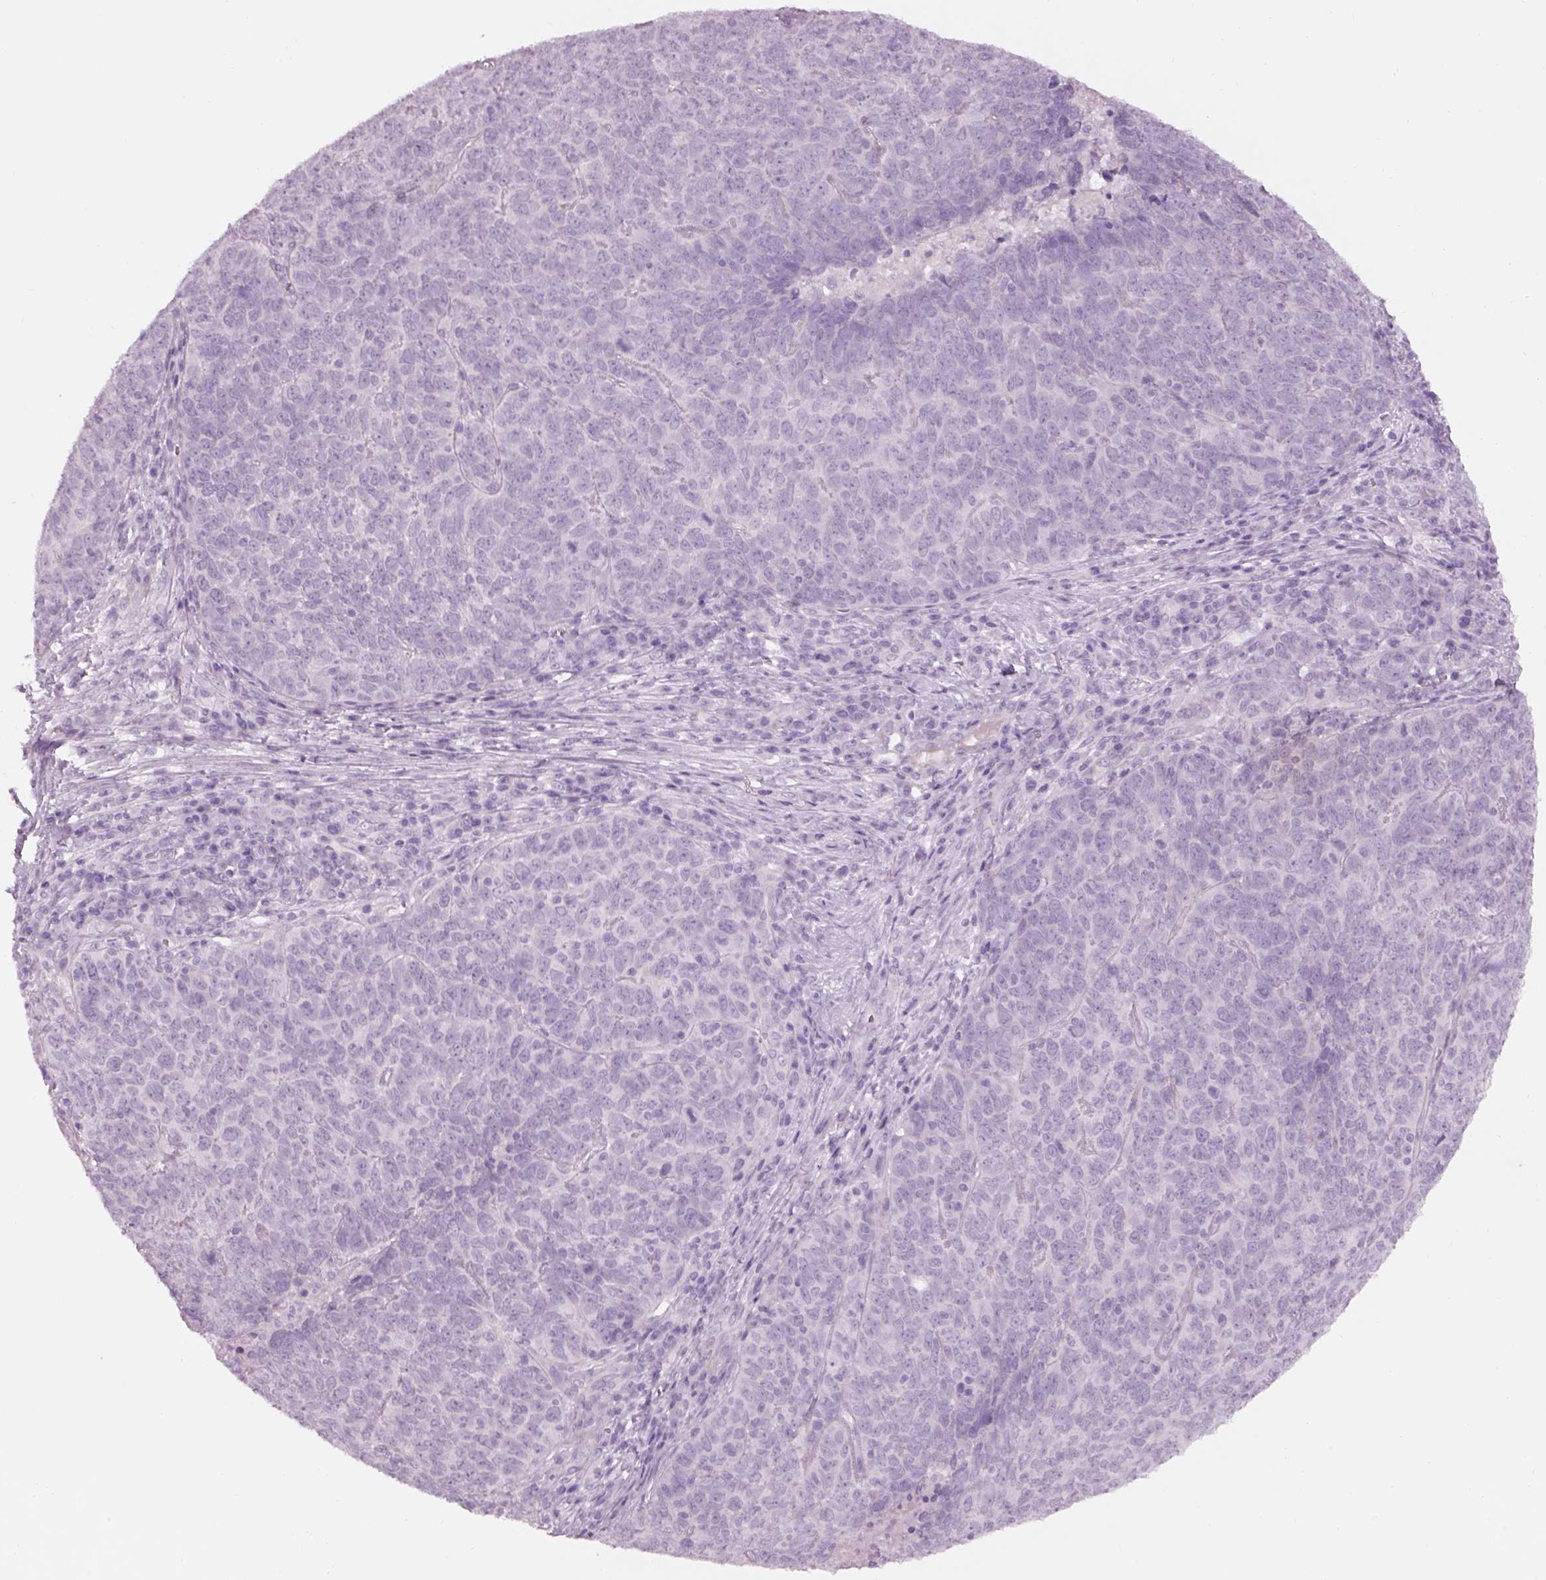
{"staining": {"intensity": "negative", "quantity": "none", "location": "none"}, "tissue": "skin cancer", "cell_type": "Tumor cells", "image_type": "cancer", "snomed": [{"axis": "morphology", "description": "Squamous cell carcinoma, NOS"}, {"axis": "topography", "description": "Skin"}, {"axis": "topography", "description": "Anal"}], "caption": "An IHC photomicrograph of skin cancer is shown. There is no staining in tumor cells of skin cancer.", "gene": "GAS2L2", "patient": {"sex": "female", "age": 51}}